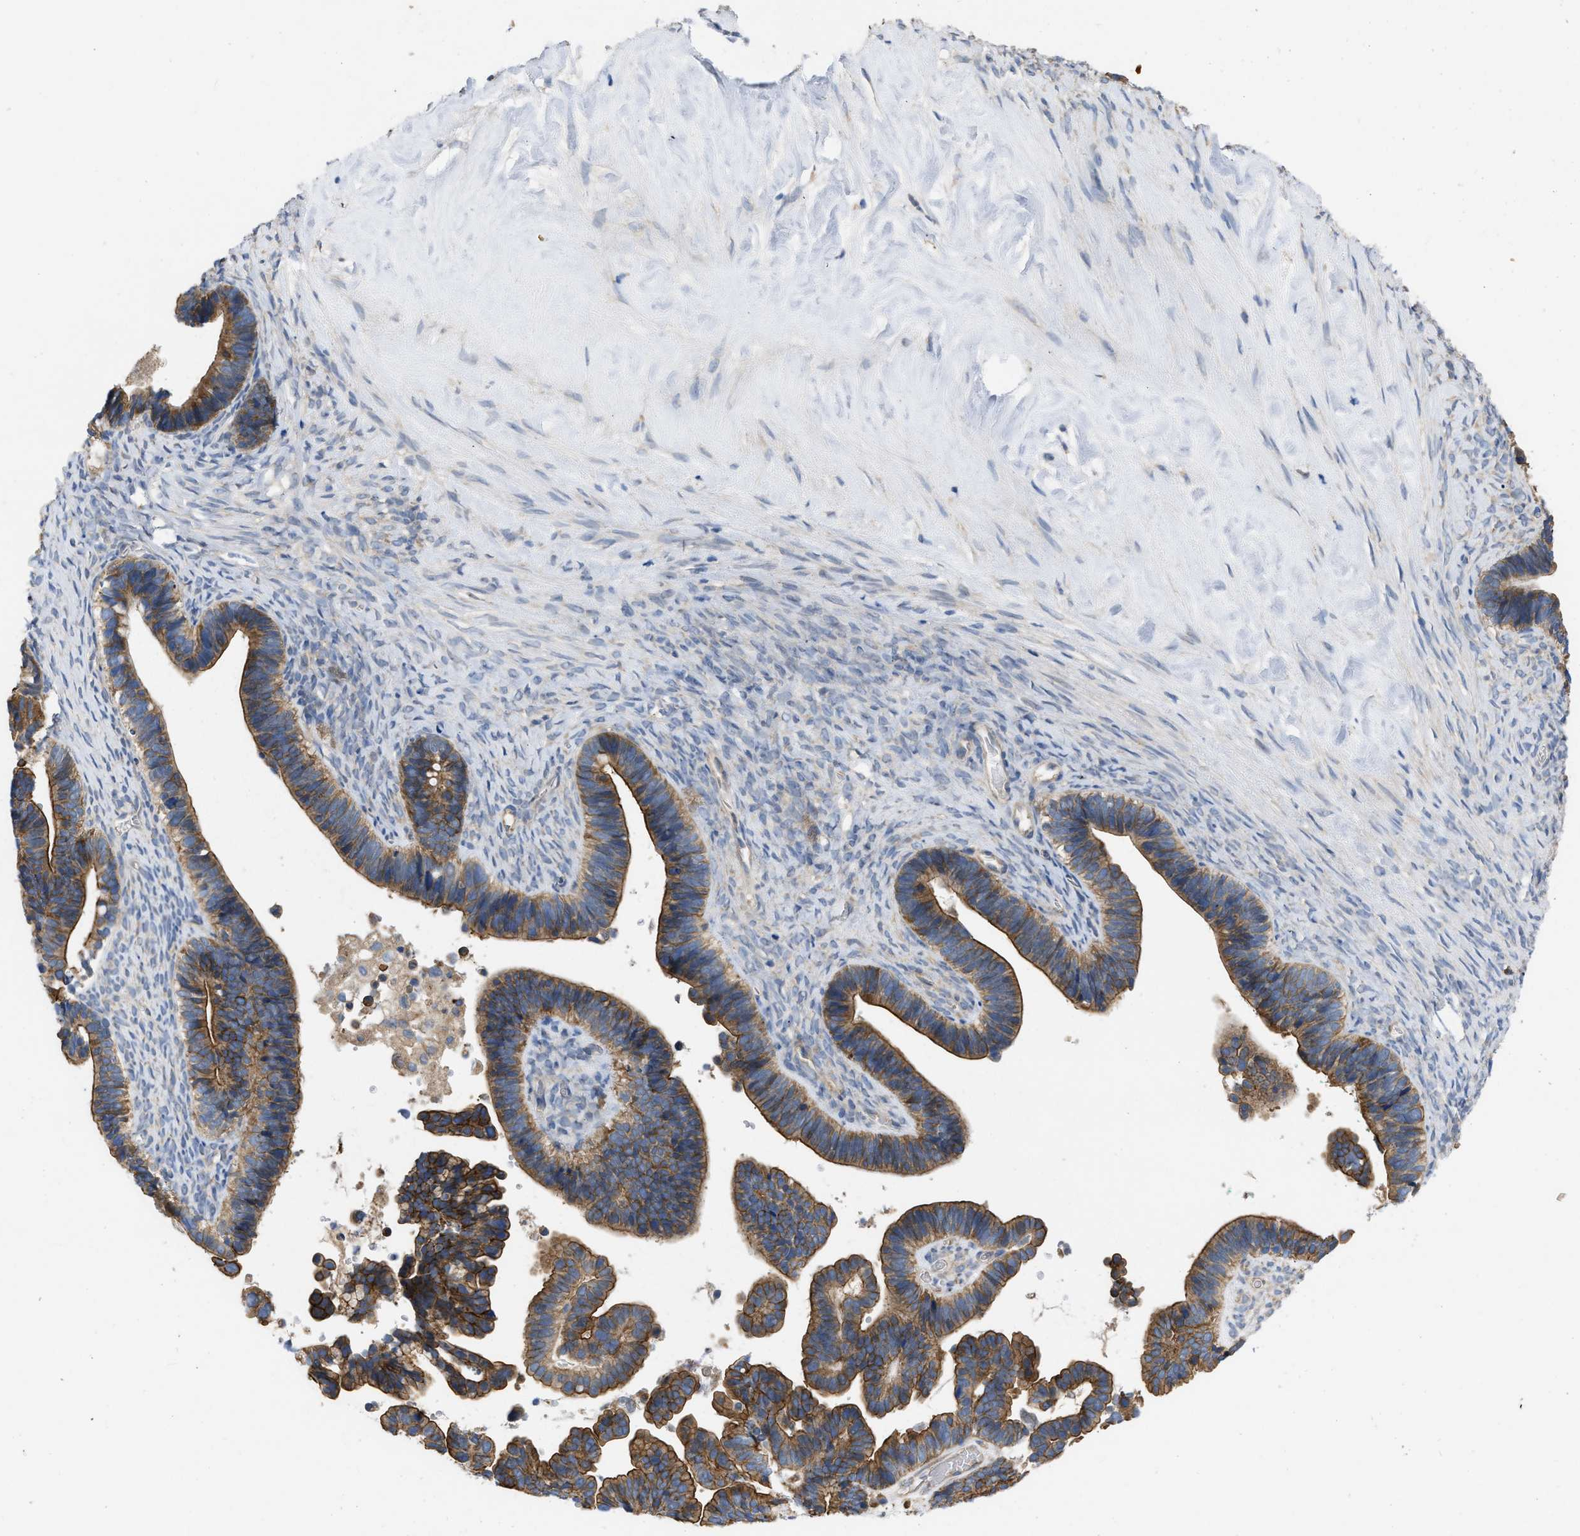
{"staining": {"intensity": "strong", "quantity": ">75%", "location": "cytoplasmic/membranous"}, "tissue": "ovarian cancer", "cell_type": "Tumor cells", "image_type": "cancer", "snomed": [{"axis": "morphology", "description": "Cystadenocarcinoma, serous, NOS"}, {"axis": "topography", "description": "Ovary"}], "caption": "Protein analysis of ovarian cancer tissue exhibits strong cytoplasmic/membranous positivity in about >75% of tumor cells.", "gene": "TMEM131", "patient": {"sex": "female", "age": 56}}